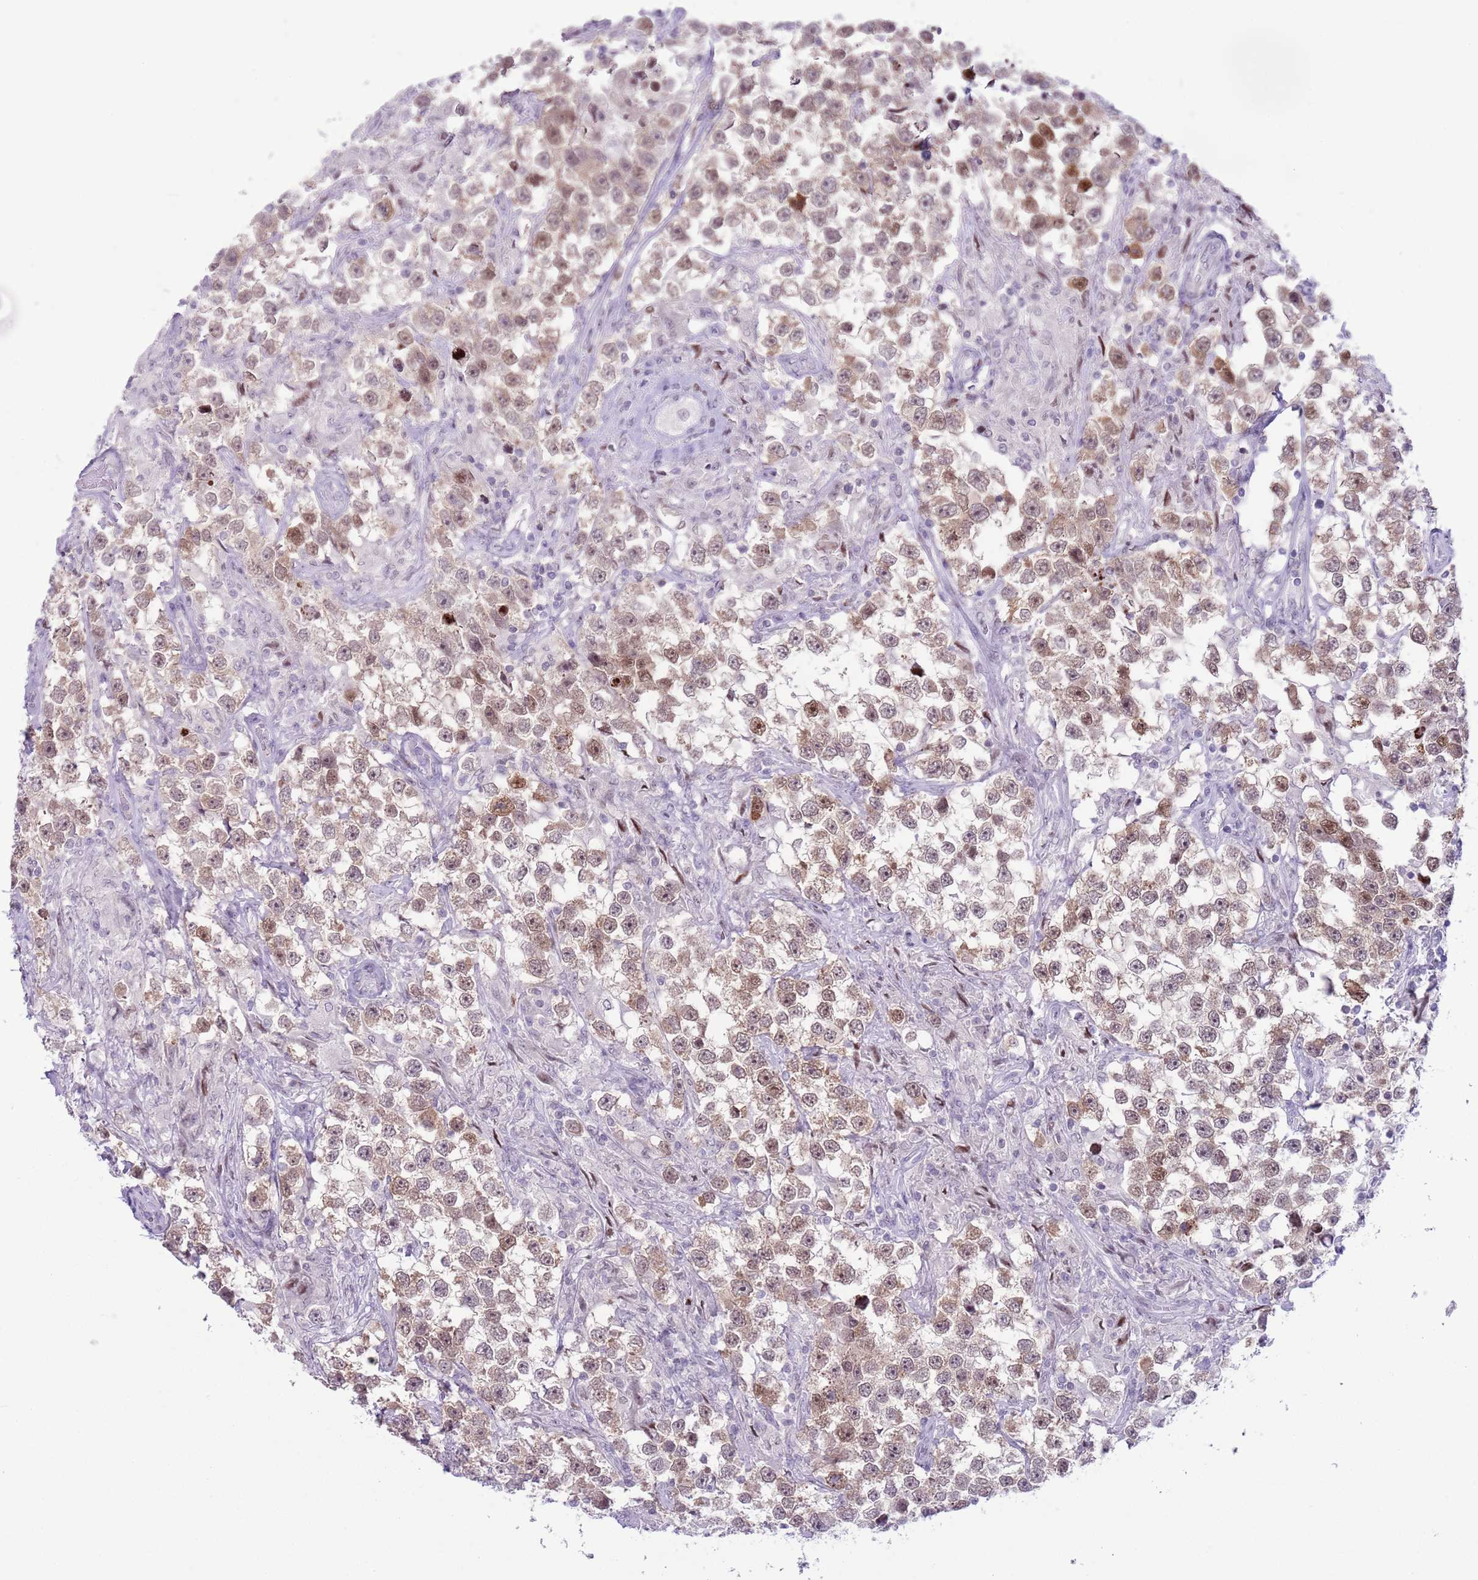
{"staining": {"intensity": "moderate", "quantity": ">75%", "location": "nuclear"}, "tissue": "testis cancer", "cell_type": "Tumor cells", "image_type": "cancer", "snomed": [{"axis": "morphology", "description": "Seminoma, NOS"}, {"axis": "topography", "description": "Testis"}], "caption": "About >75% of tumor cells in human testis seminoma demonstrate moderate nuclear protein staining as visualized by brown immunohistochemical staining.", "gene": "MFSD10", "patient": {"sex": "male", "age": 46}}